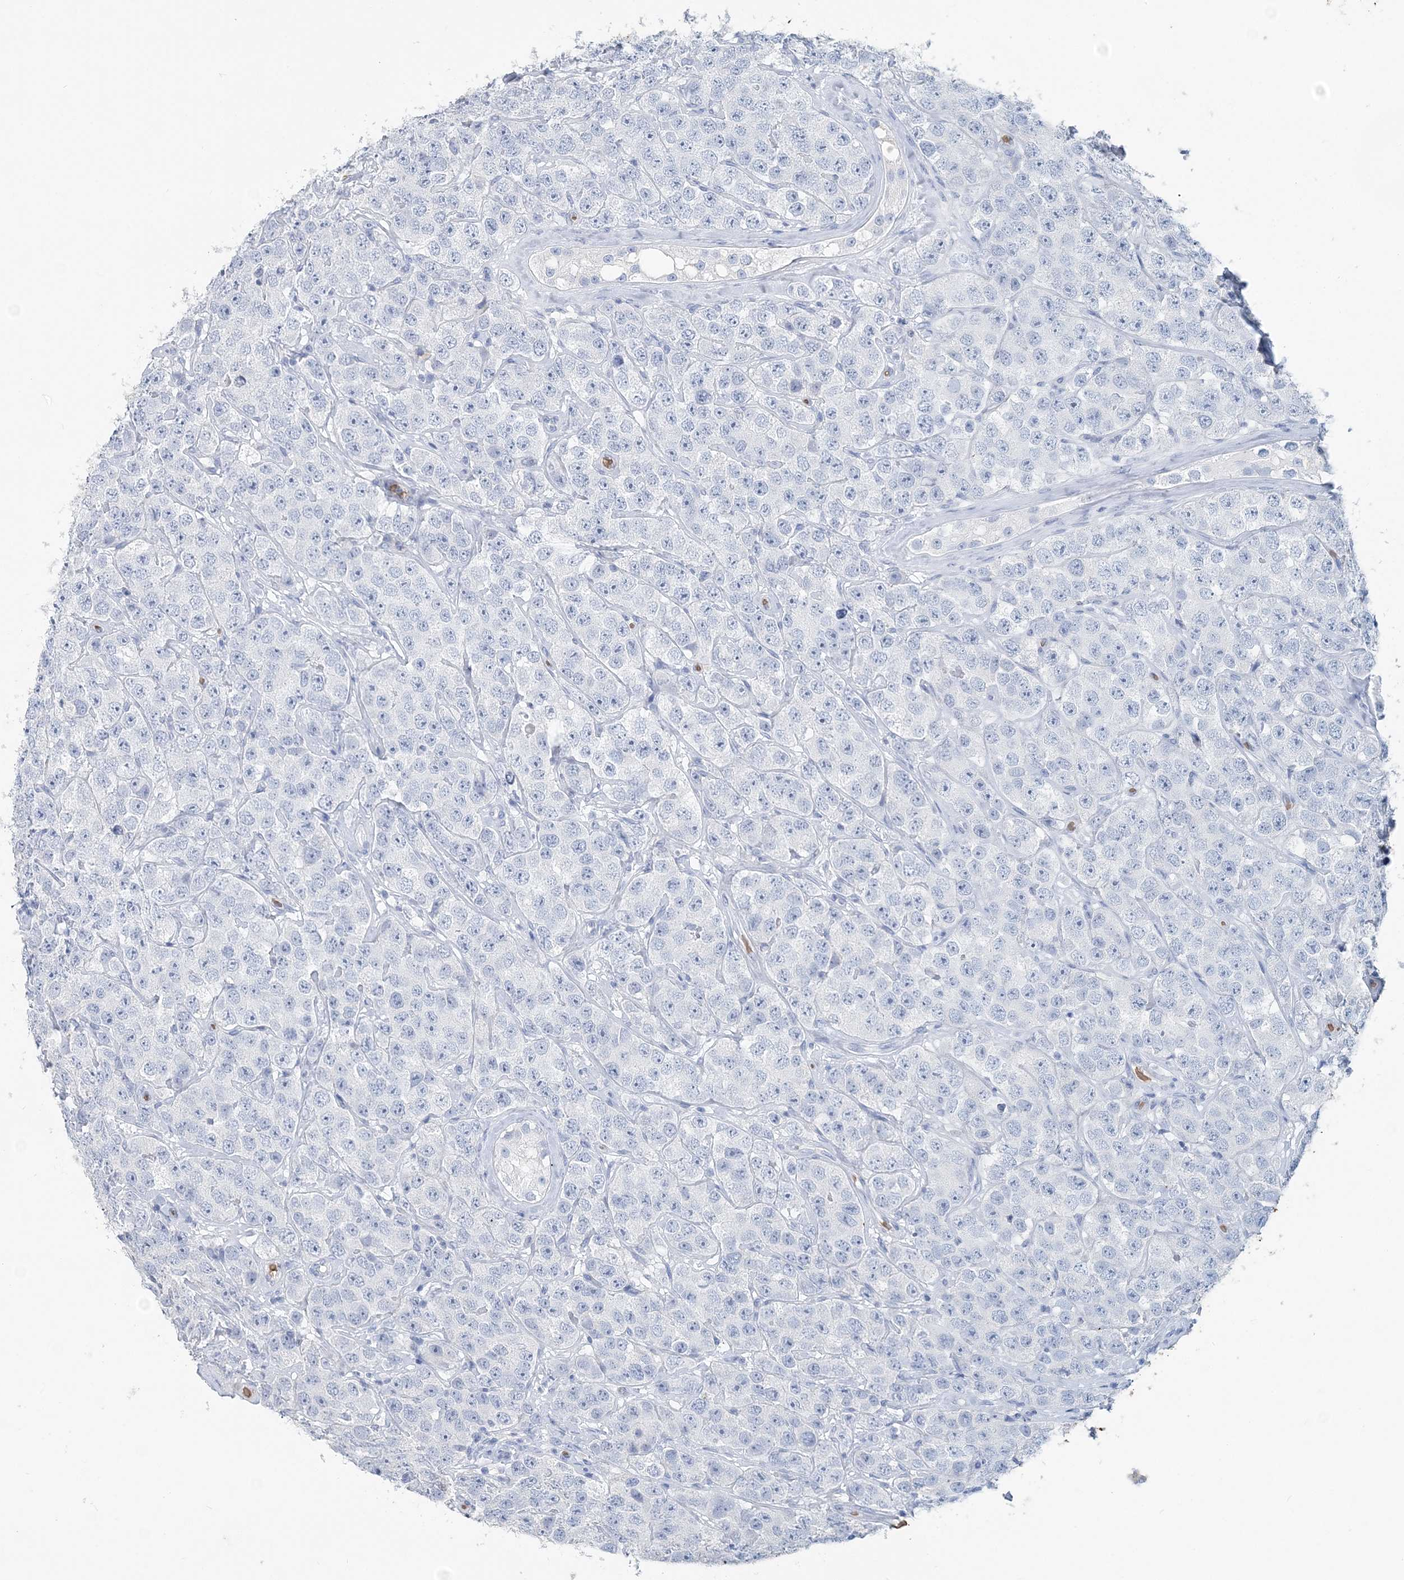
{"staining": {"intensity": "negative", "quantity": "none", "location": "none"}, "tissue": "testis cancer", "cell_type": "Tumor cells", "image_type": "cancer", "snomed": [{"axis": "morphology", "description": "Seminoma, NOS"}, {"axis": "topography", "description": "Testis"}], "caption": "Tumor cells are negative for brown protein staining in testis seminoma.", "gene": "HBD", "patient": {"sex": "male", "age": 28}}